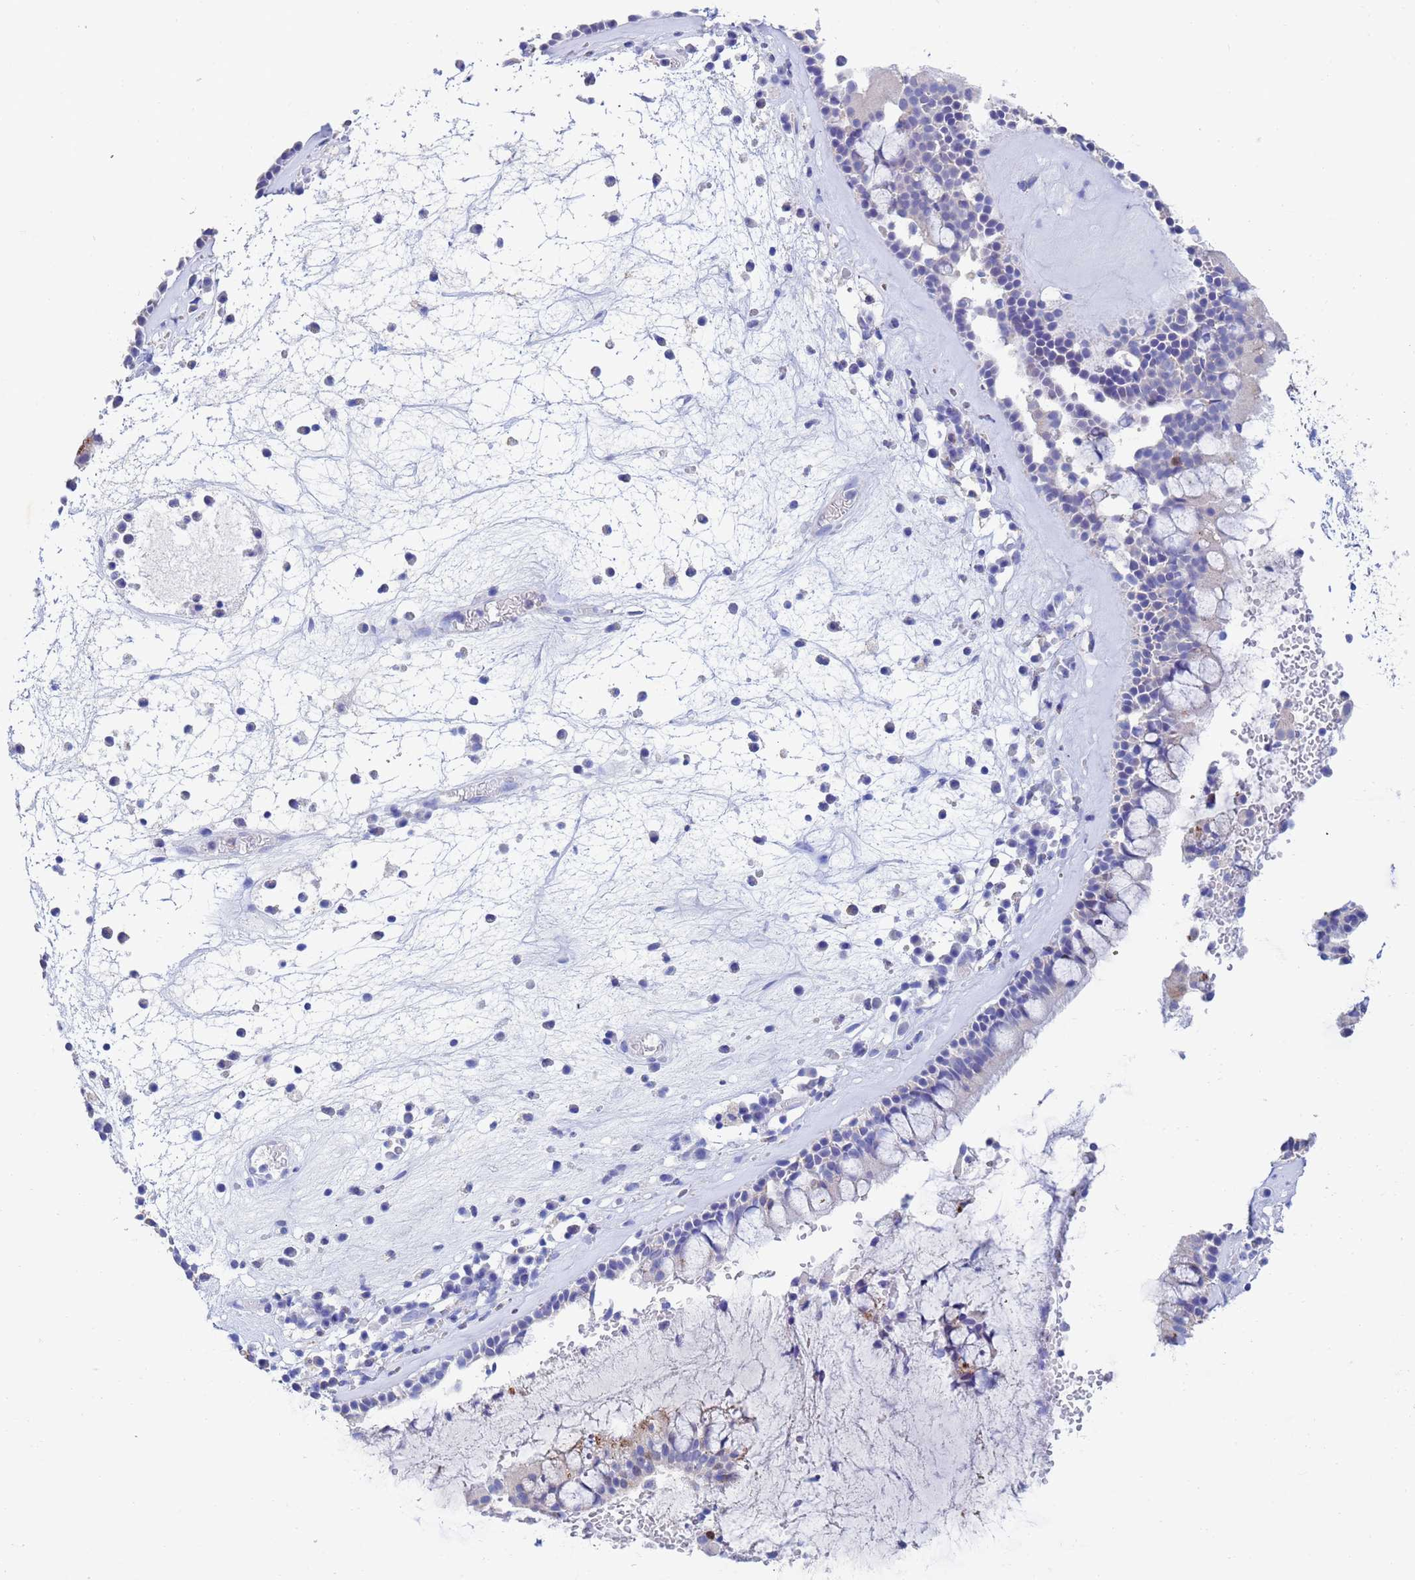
{"staining": {"intensity": "negative", "quantity": "none", "location": "none"}, "tissue": "nasopharynx", "cell_type": "Respiratory epithelial cells", "image_type": "normal", "snomed": [{"axis": "morphology", "description": "Normal tissue, NOS"}, {"axis": "morphology", "description": "Inflammation, NOS"}, {"axis": "topography", "description": "Nasopharynx"}], "caption": "DAB (3,3'-diaminobenzidine) immunohistochemical staining of benign human nasopharynx demonstrates no significant staining in respiratory epithelial cells. (Stains: DAB immunohistochemistry with hematoxylin counter stain, Microscopy: brightfield microscopy at high magnification).", "gene": "CSTB", "patient": {"sex": "male", "age": 70}}